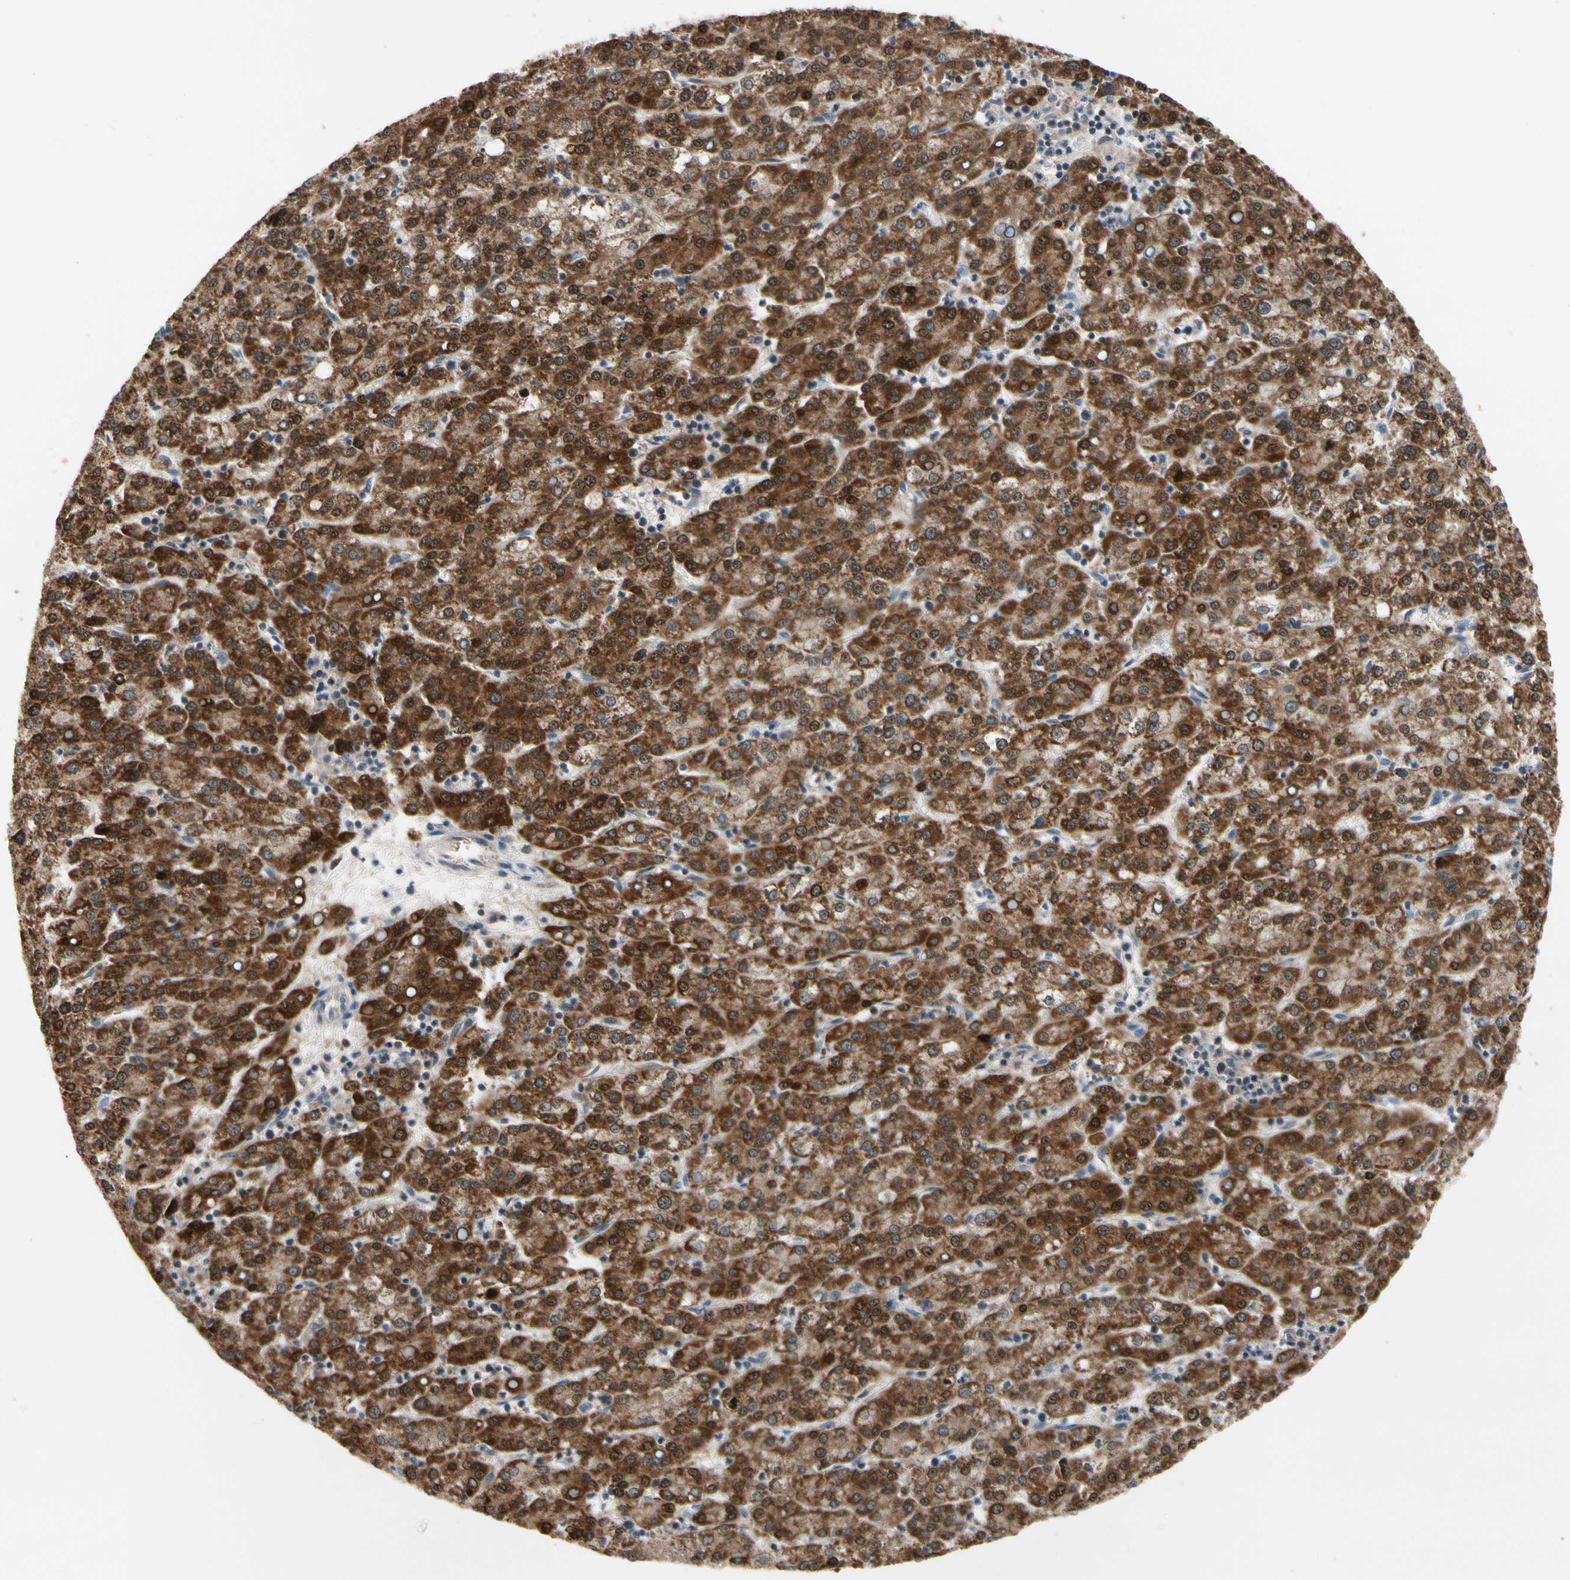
{"staining": {"intensity": "strong", "quantity": ">75%", "location": "cytoplasmic/membranous"}, "tissue": "liver cancer", "cell_type": "Tumor cells", "image_type": "cancer", "snomed": [{"axis": "morphology", "description": "Carcinoma, Hepatocellular, NOS"}, {"axis": "topography", "description": "Liver"}], "caption": "Immunohistochemical staining of human liver cancer shows high levels of strong cytoplasmic/membranous protein positivity in approximately >75% of tumor cells.", "gene": "MTHFS", "patient": {"sex": "female", "age": 58}}